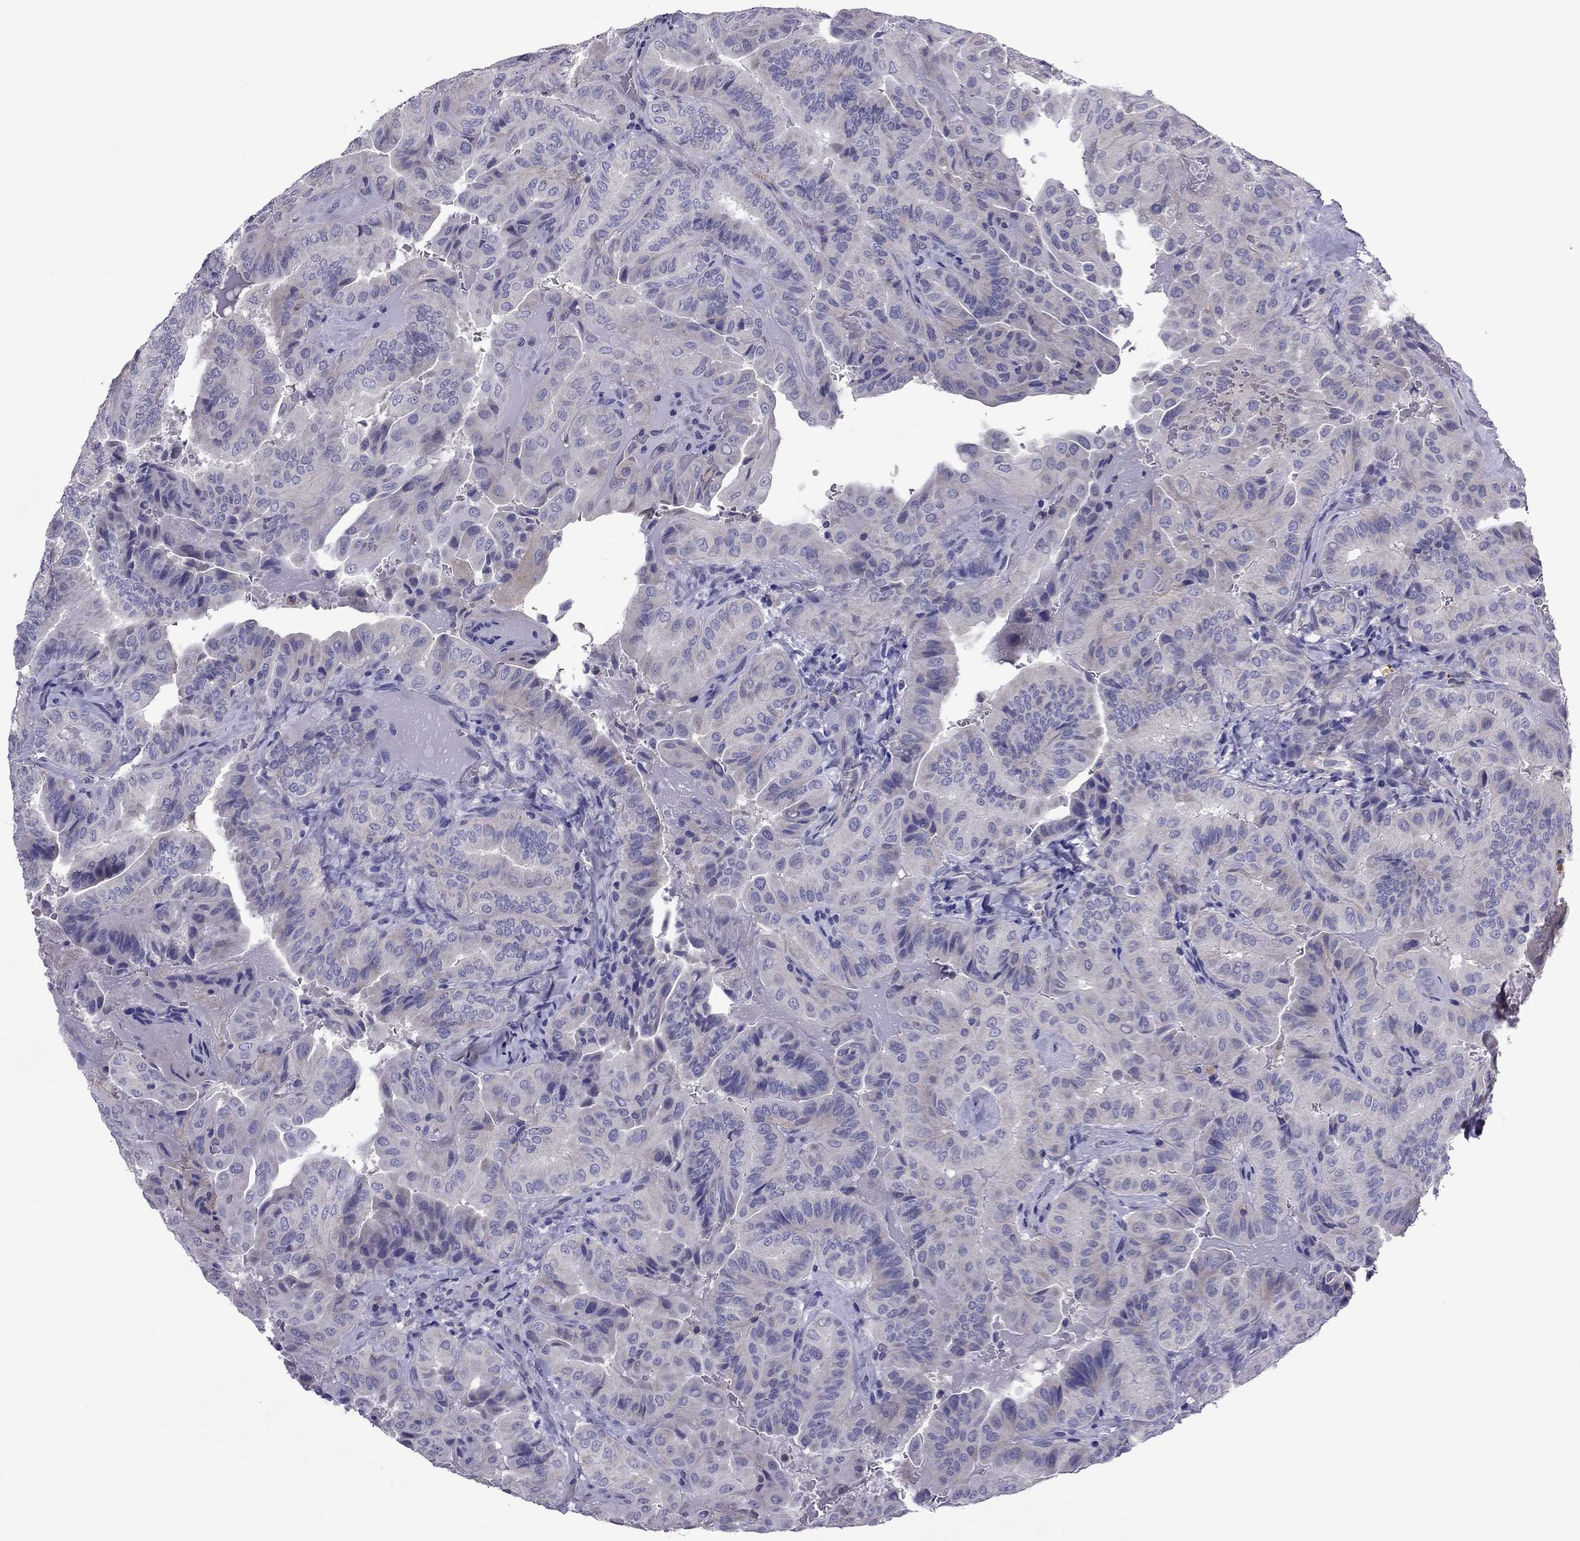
{"staining": {"intensity": "weak", "quantity": "<25%", "location": "cytoplasmic/membranous"}, "tissue": "thyroid cancer", "cell_type": "Tumor cells", "image_type": "cancer", "snomed": [{"axis": "morphology", "description": "Papillary adenocarcinoma, NOS"}, {"axis": "topography", "description": "Thyroid gland"}], "caption": "Image shows no protein staining in tumor cells of thyroid papillary adenocarcinoma tissue. The staining is performed using DAB brown chromogen with nuclei counter-stained in using hematoxylin.", "gene": "SLC16A8", "patient": {"sex": "female", "age": 68}}